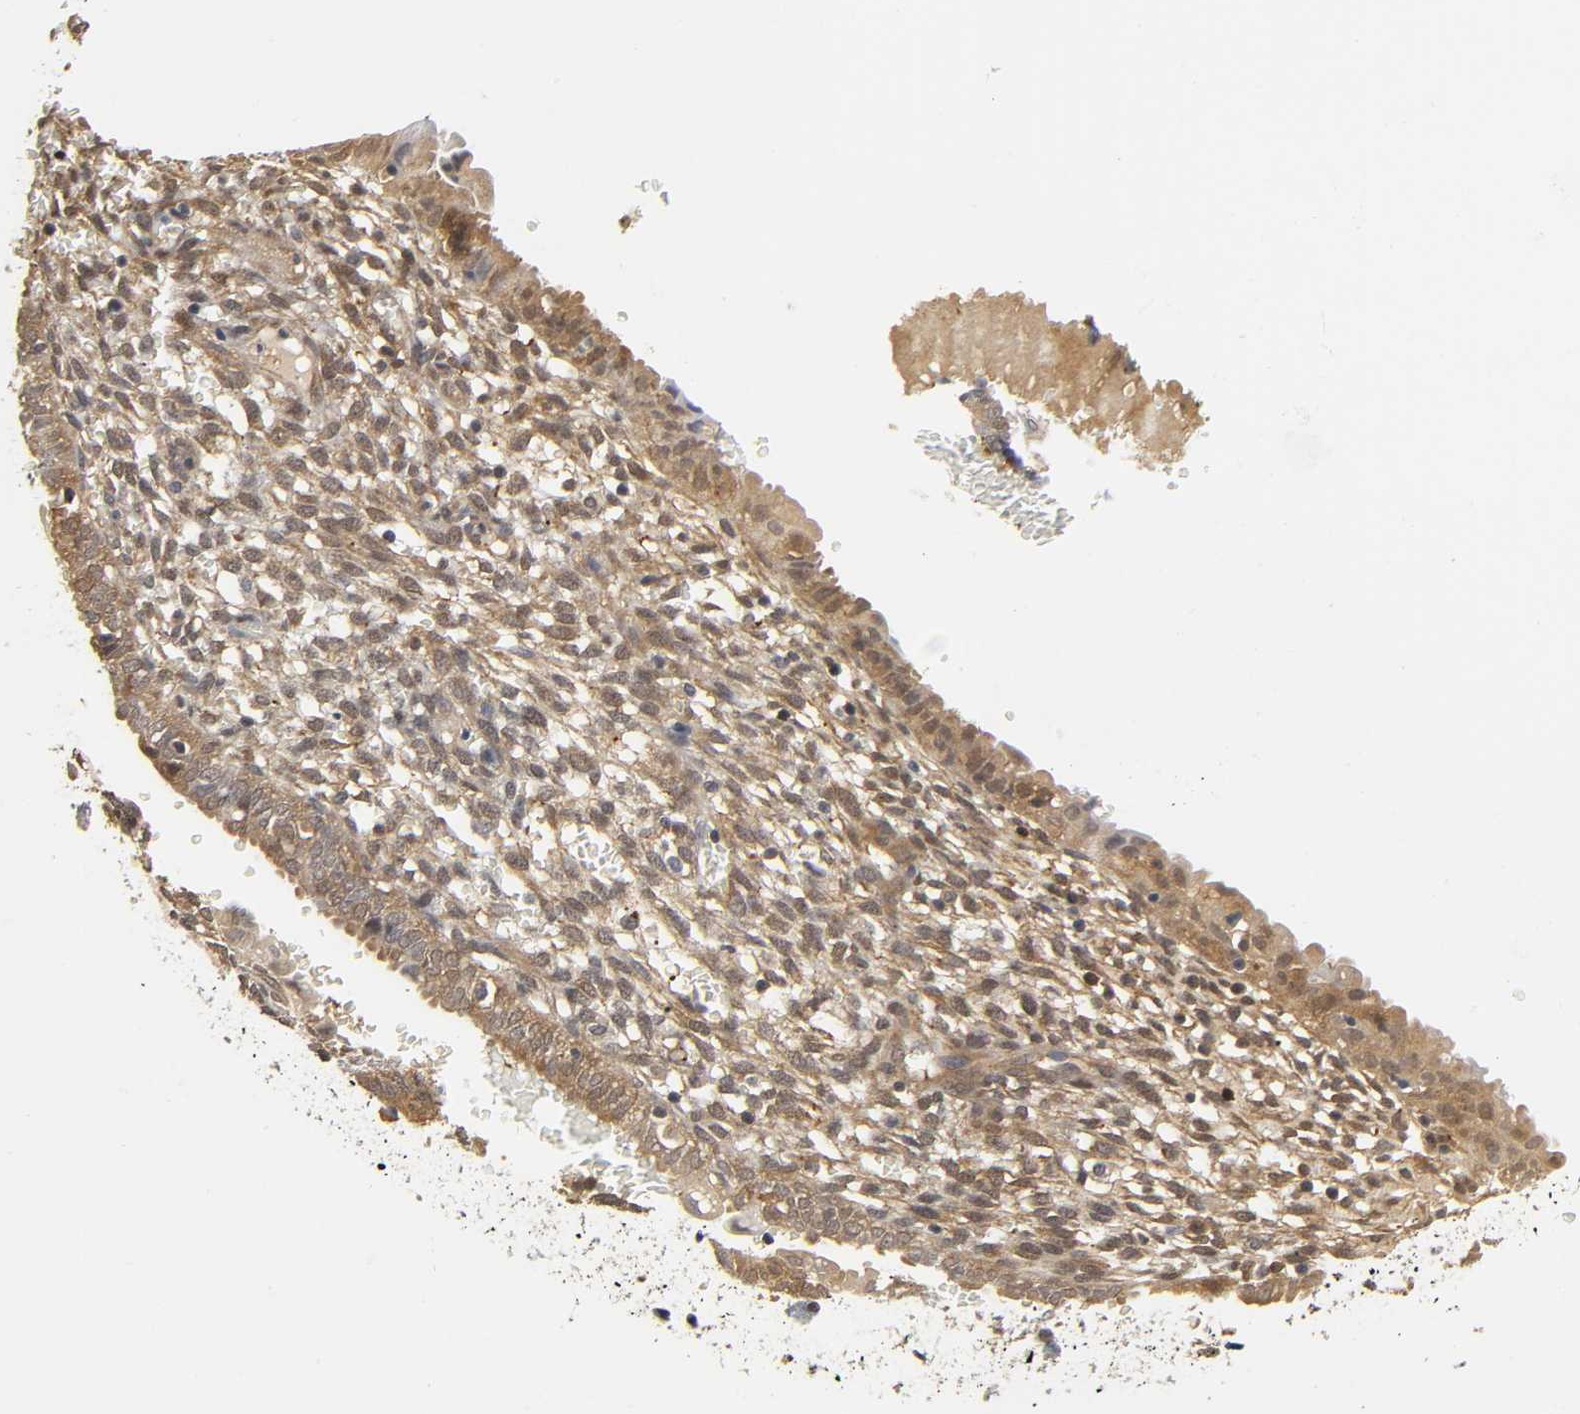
{"staining": {"intensity": "moderate", "quantity": ">75%", "location": "cytoplasmic/membranous,nuclear"}, "tissue": "endometrium", "cell_type": "Cells in endometrial stroma", "image_type": "normal", "snomed": [{"axis": "morphology", "description": "Normal tissue, NOS"}, {"axis": "topography", "description": "Endometrium"}], "caption": "Protein expression analysis of benign endometrium reveals moderate cytoplasmic/membranous,nuclear expression in about >75% of cells in endometrial stroma. (DAB (3,3'-diaminobenzidine) IHC, brown staining for protein, blue staining for nuclei).", "gene": "PARK7", "patient": {"sex": "female", "age": 61}}